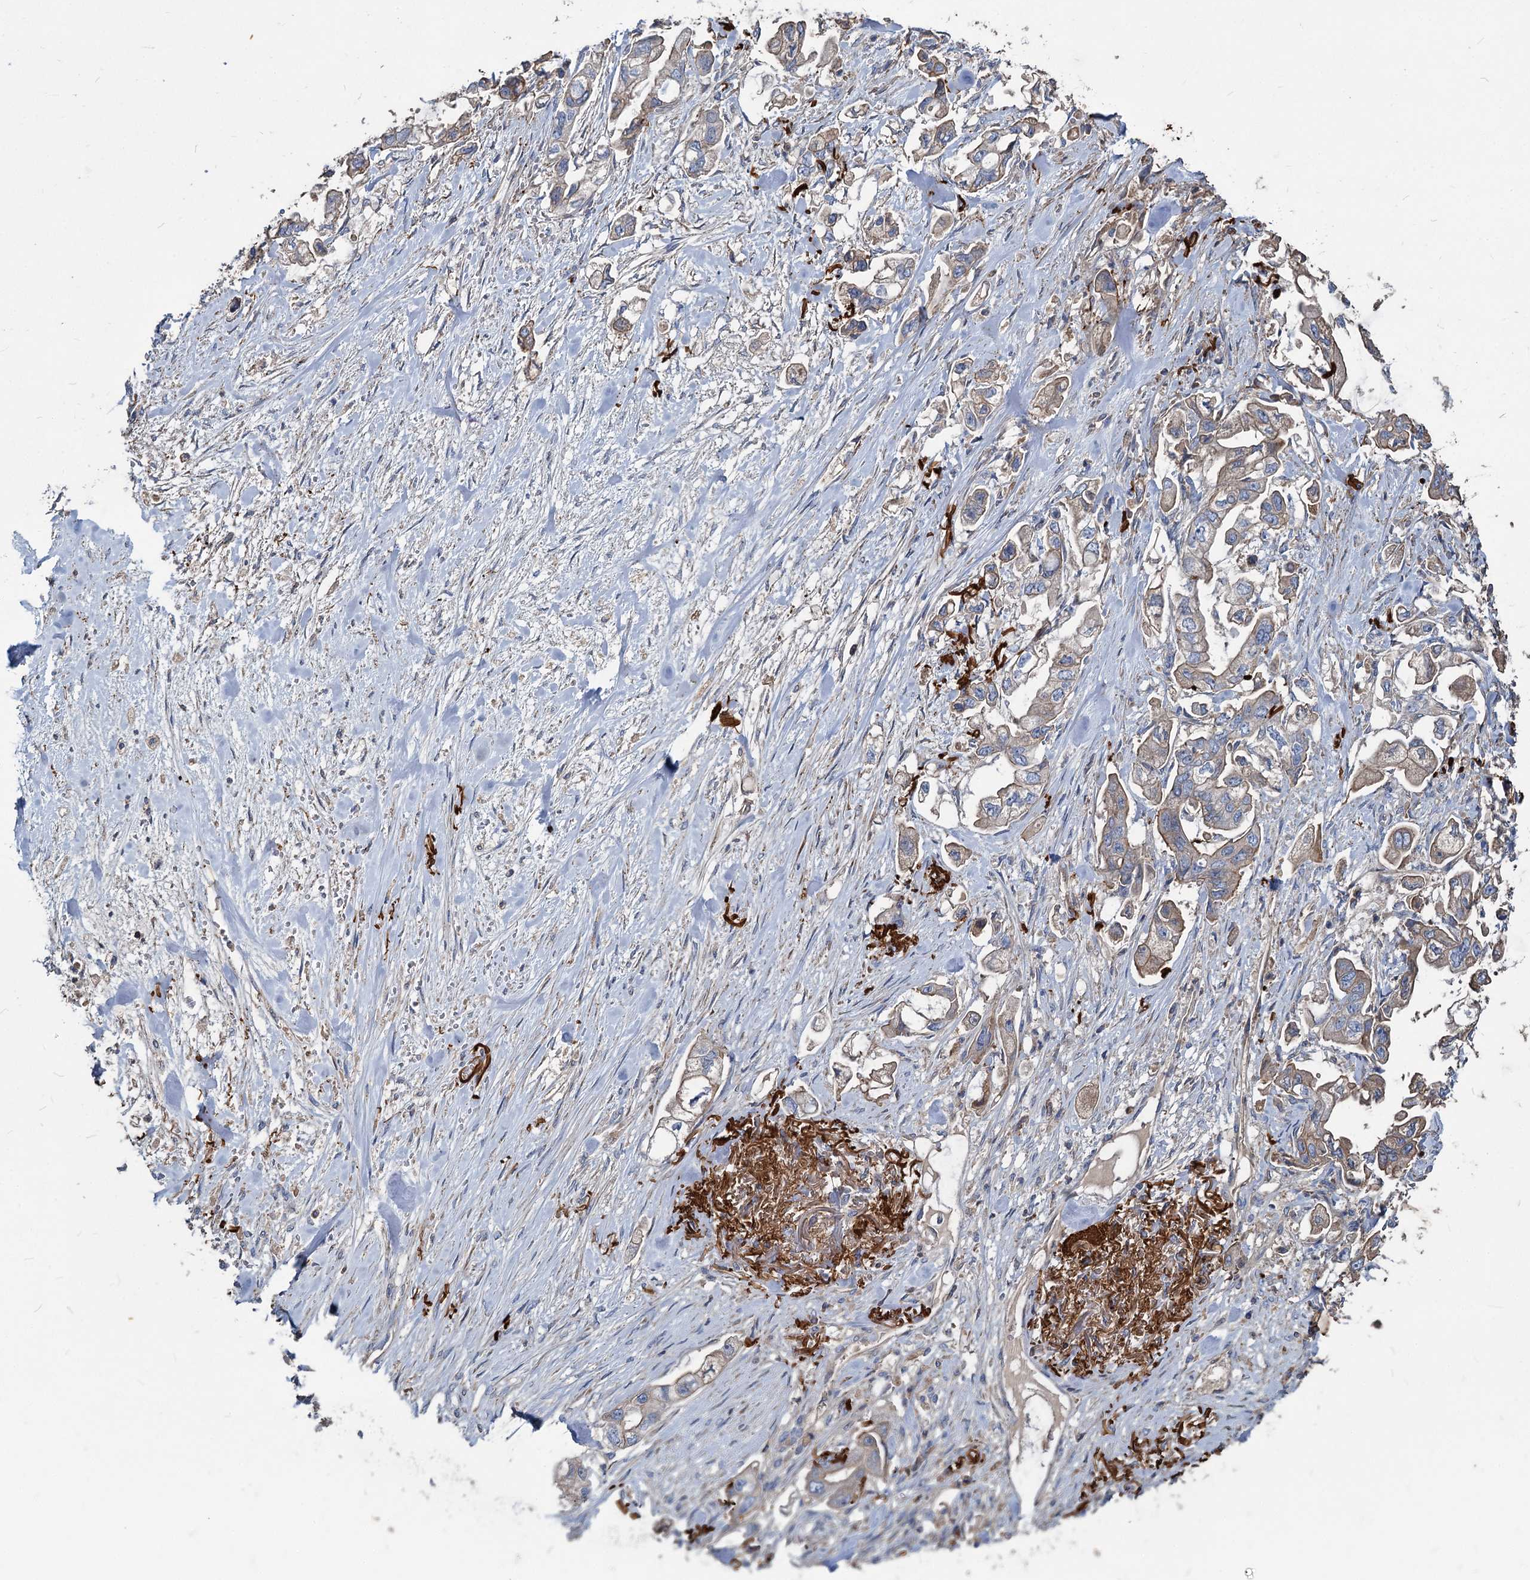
{"staining": {"intensity": "weak", "quantity": "25%-75%", "location": "cytoplasmic/membranous"}, "tissue": "stomach cancer", "cell_type": "Tumor cells", "image_type": "cancer", "snomed": [{"axis": "morphology", "description": "Adenocarcinoma, NOS"}, {"axis": "topography", "description": "Stomach"}], "caption": "The immunohistochemical stain shows weak cytoplasmic/membranous expression in tumor cells of stomach cancer (adenocarcinoma) tissue.", "gene": "URAD", "patient": {"sex": "male", "age": 62}}